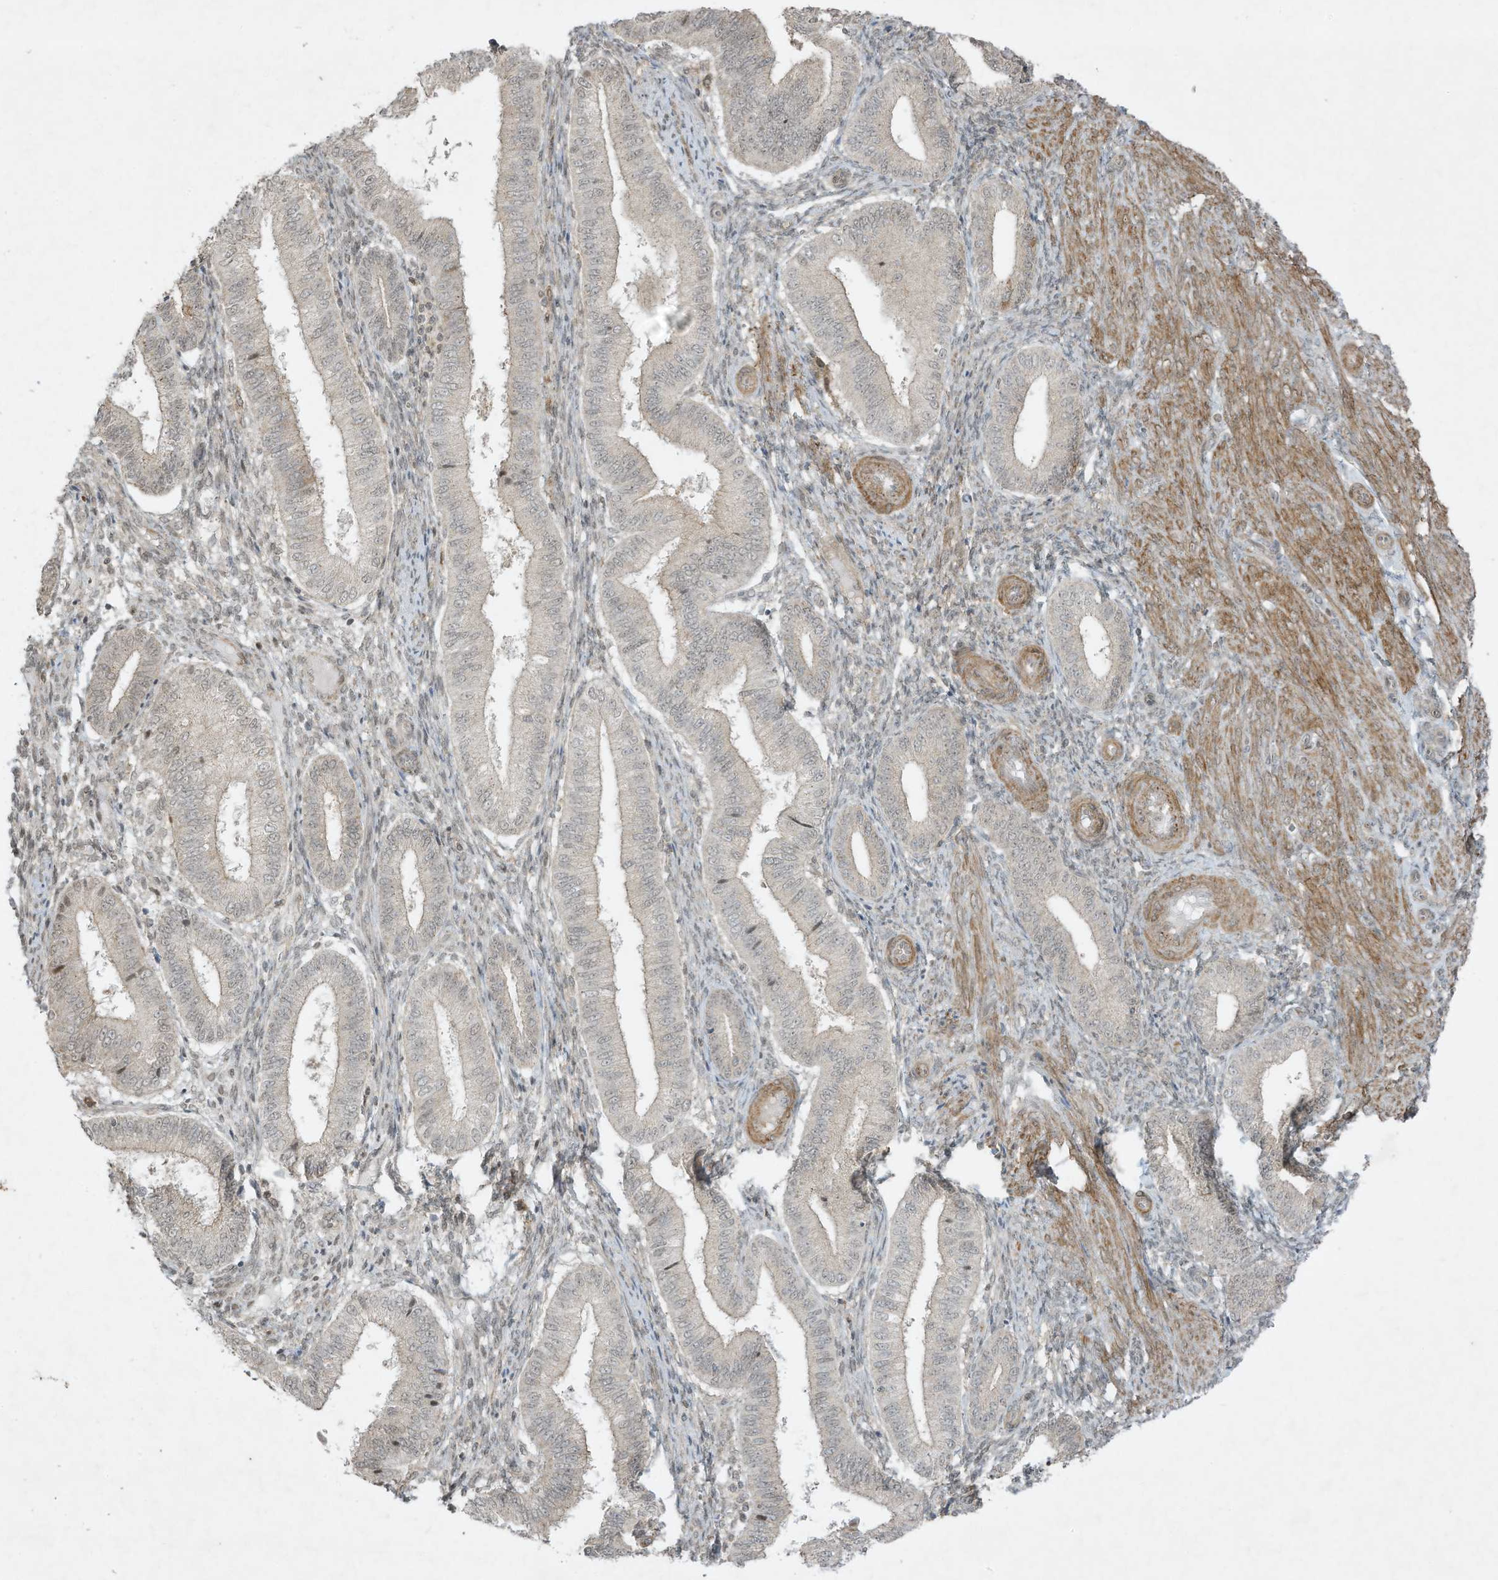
{"staining": {"intensity": "negative", "quantity": "none", "location": "none"}, "tissue": "endometrium", "cell_type": "Cells in endometrial stroma", "image_type": "normal", "snomed": [{"axis": "morphology", "description": "Normal tissue, NOS"}, {"axis": "topography", "description": "Endometrium"}], "caption": "An immunohistochemistry (IHC) micrograph of normal endometrium is shown. There is no staining in cells in endometrial stroma of endometrium. Nuclei are stained in blue.", "gene": "ZNF263", "patient": {"sex": "female", "age": 39}}